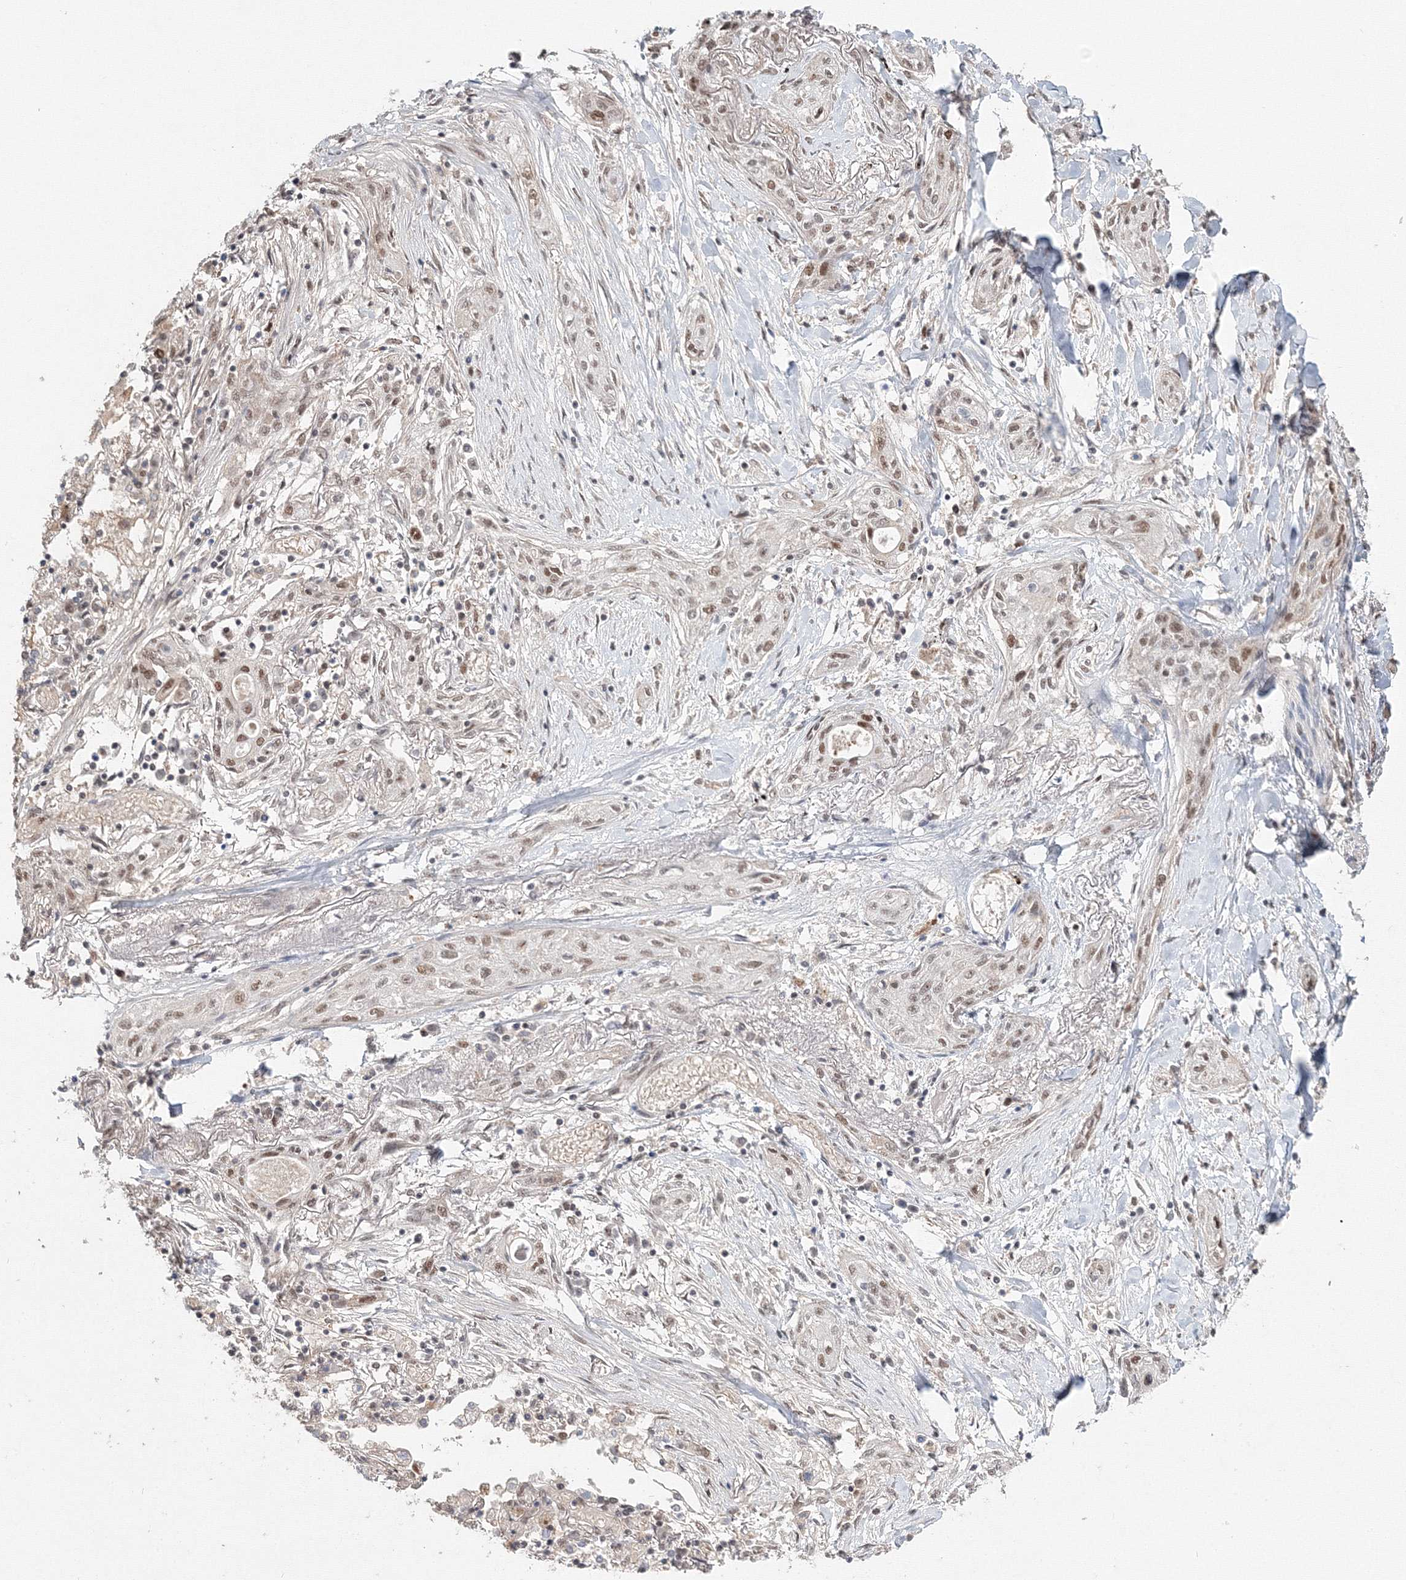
{"staining": {"intensity": "weak", "quantity": "25%-75%", "location": "nuclear"}, "tissue": "lung cancer", "cell_type": "Tumor cells", "image_type": "cancer", "snomed": [{"axis": "morphology", "description": "Squamous cell carcinoma, NOS"}, {"axis": "topography", "description": "Lung"}], "caption": "Immunohistochemical staining of human squamous cell carcinoma (lung) exhibits low levels of weak nuclear protein expression in approximately 25%-75% of tumor cells. Using DAB (3,3'-diaminobenzidine) (brown) and hematoxylin (blue) stains, captured at high magnification using brightfield microscopy.", "gene": "IWS1", "patient": {"sex": "female", "age": 47}}